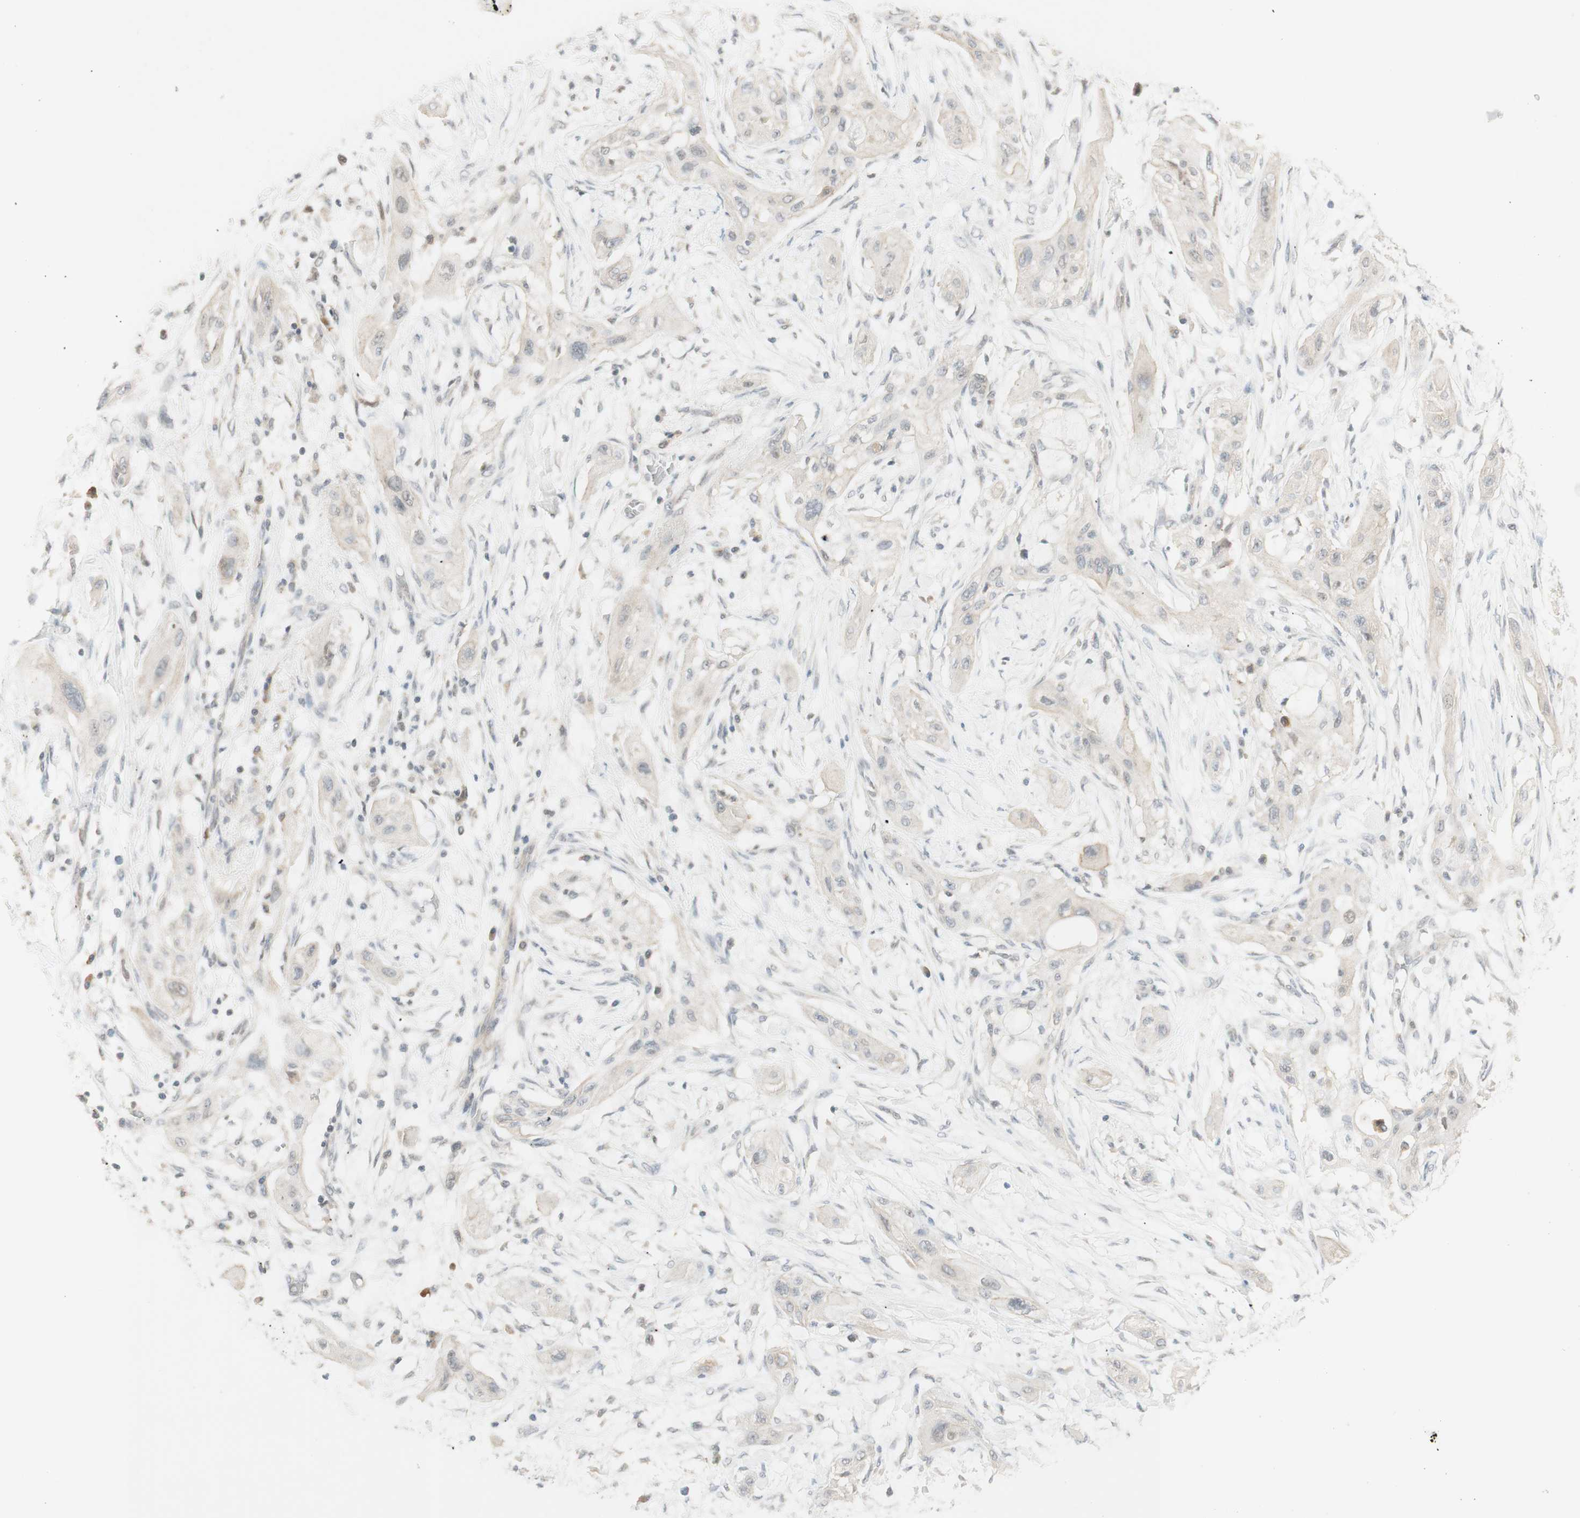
{"staining": {"intensity": "weak", "quantity": ">75%", "location": "cytoplasmic/membranous"}, "tissue": "lung cancer", "cell_type": "Tumor cells", "image_type": "cancer", "snomed": [{"axis": "morphology", "description": "Squamous cell carcinoma, NOS"}, {"axis": "topography", "description": "Lung"}], "caption": "The image shows immunohistochemical staining of lung cancer. There is weak cytoplasmic/membranous staining is seen in approximately >75% of tumor cells. The protein of interest is shown in brown color, while the nuclei are stained blue.", "gene": "PLCD4", "patient": {"sex": "female", "age": 47}}